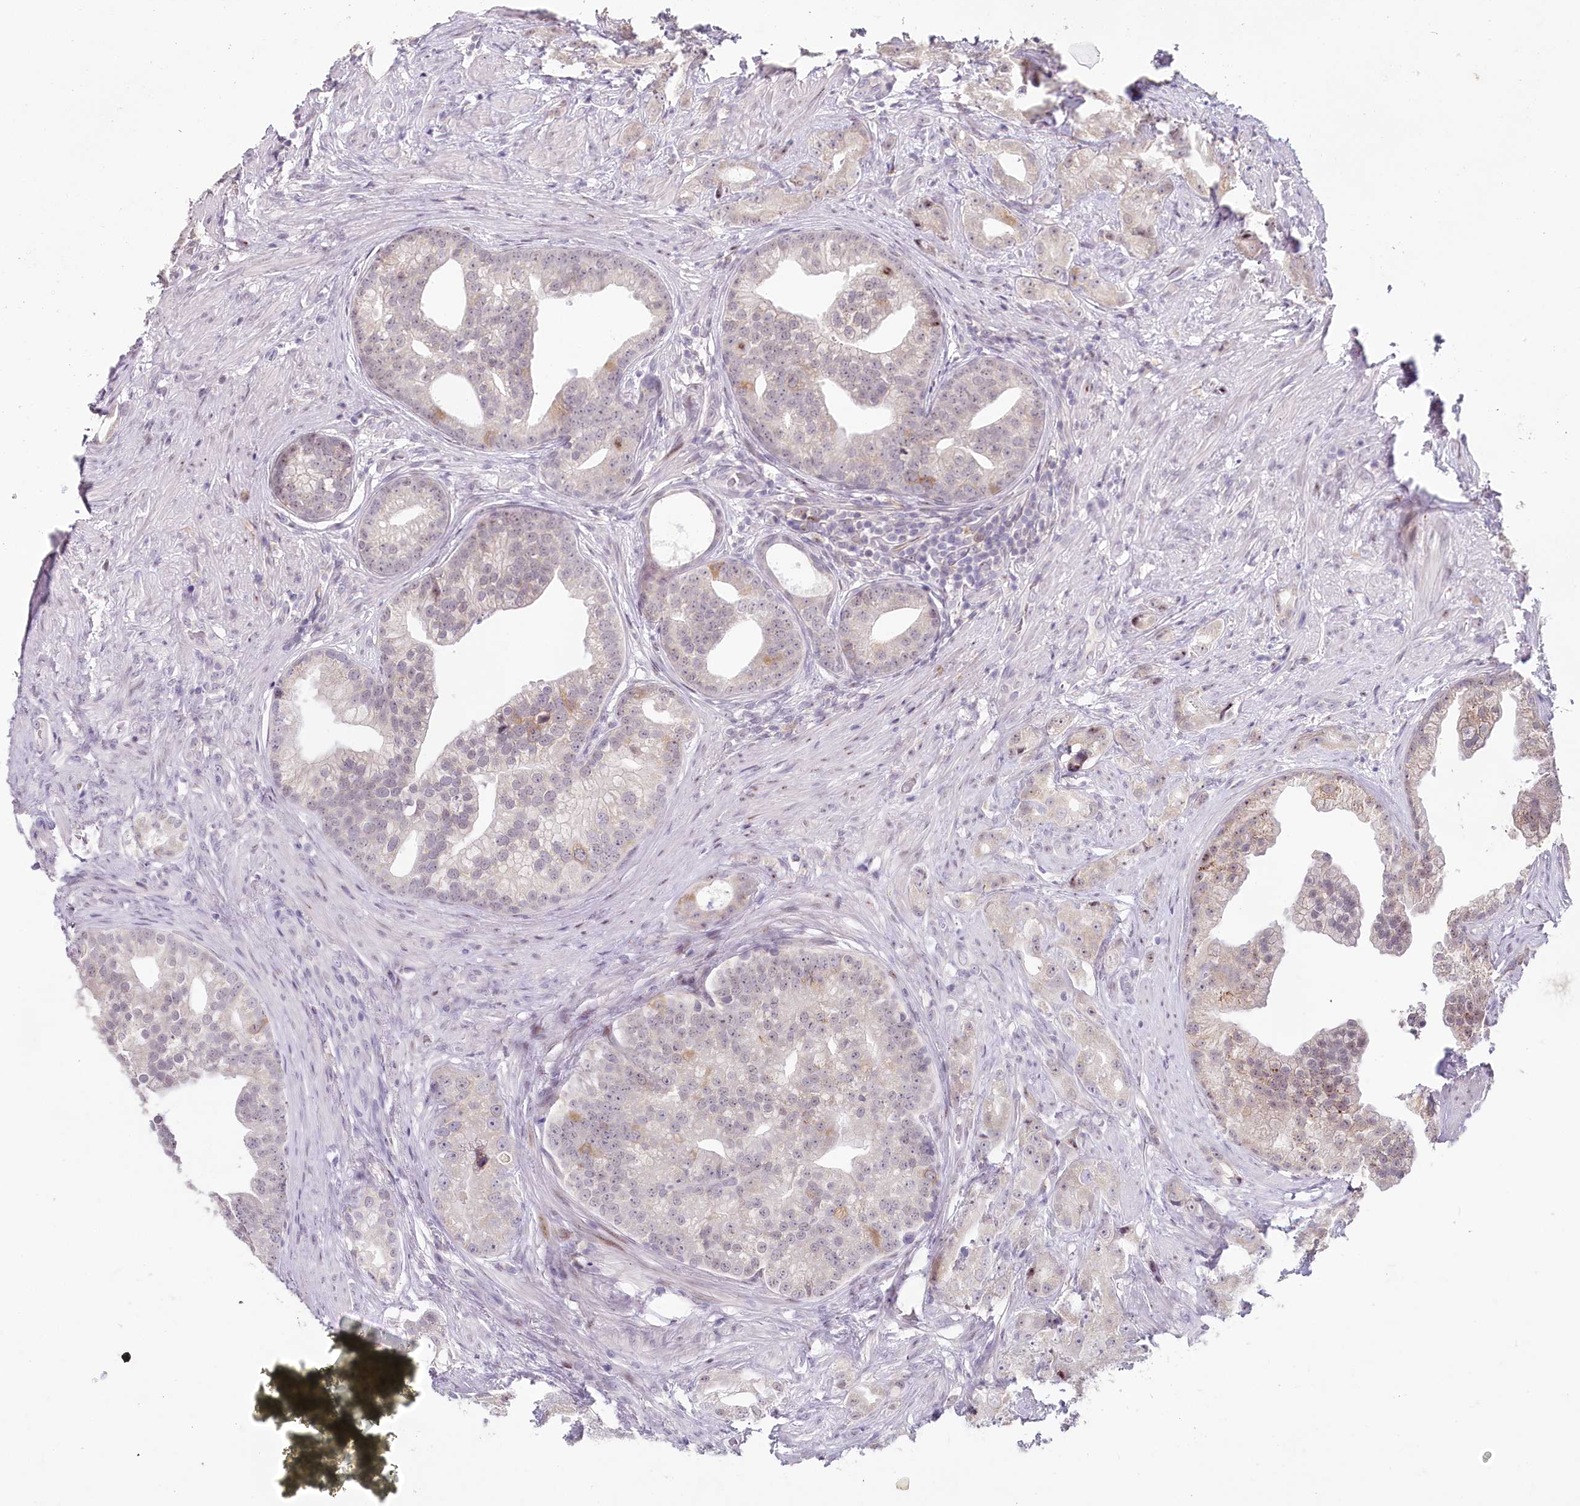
{"staining": {"intensity": "negative", "quantity": "none", "location": "none"}, "tissue": "prostate cancer", "cell_type": "Tumor cells", "image_type": "cancer", "snomed": [{"axis": "morphology", "description": "Adenocarcinoma, Low grade"}, {"axis": "topography", "description": "Prostate"}], "caption": "The immunohistochemistry histopathology image has no significant positivity in tumor cells of prostate low-grade adenocarcinoma tissue.", "gene": "HPD", "patient": {"sex": "male", "age": 71}}